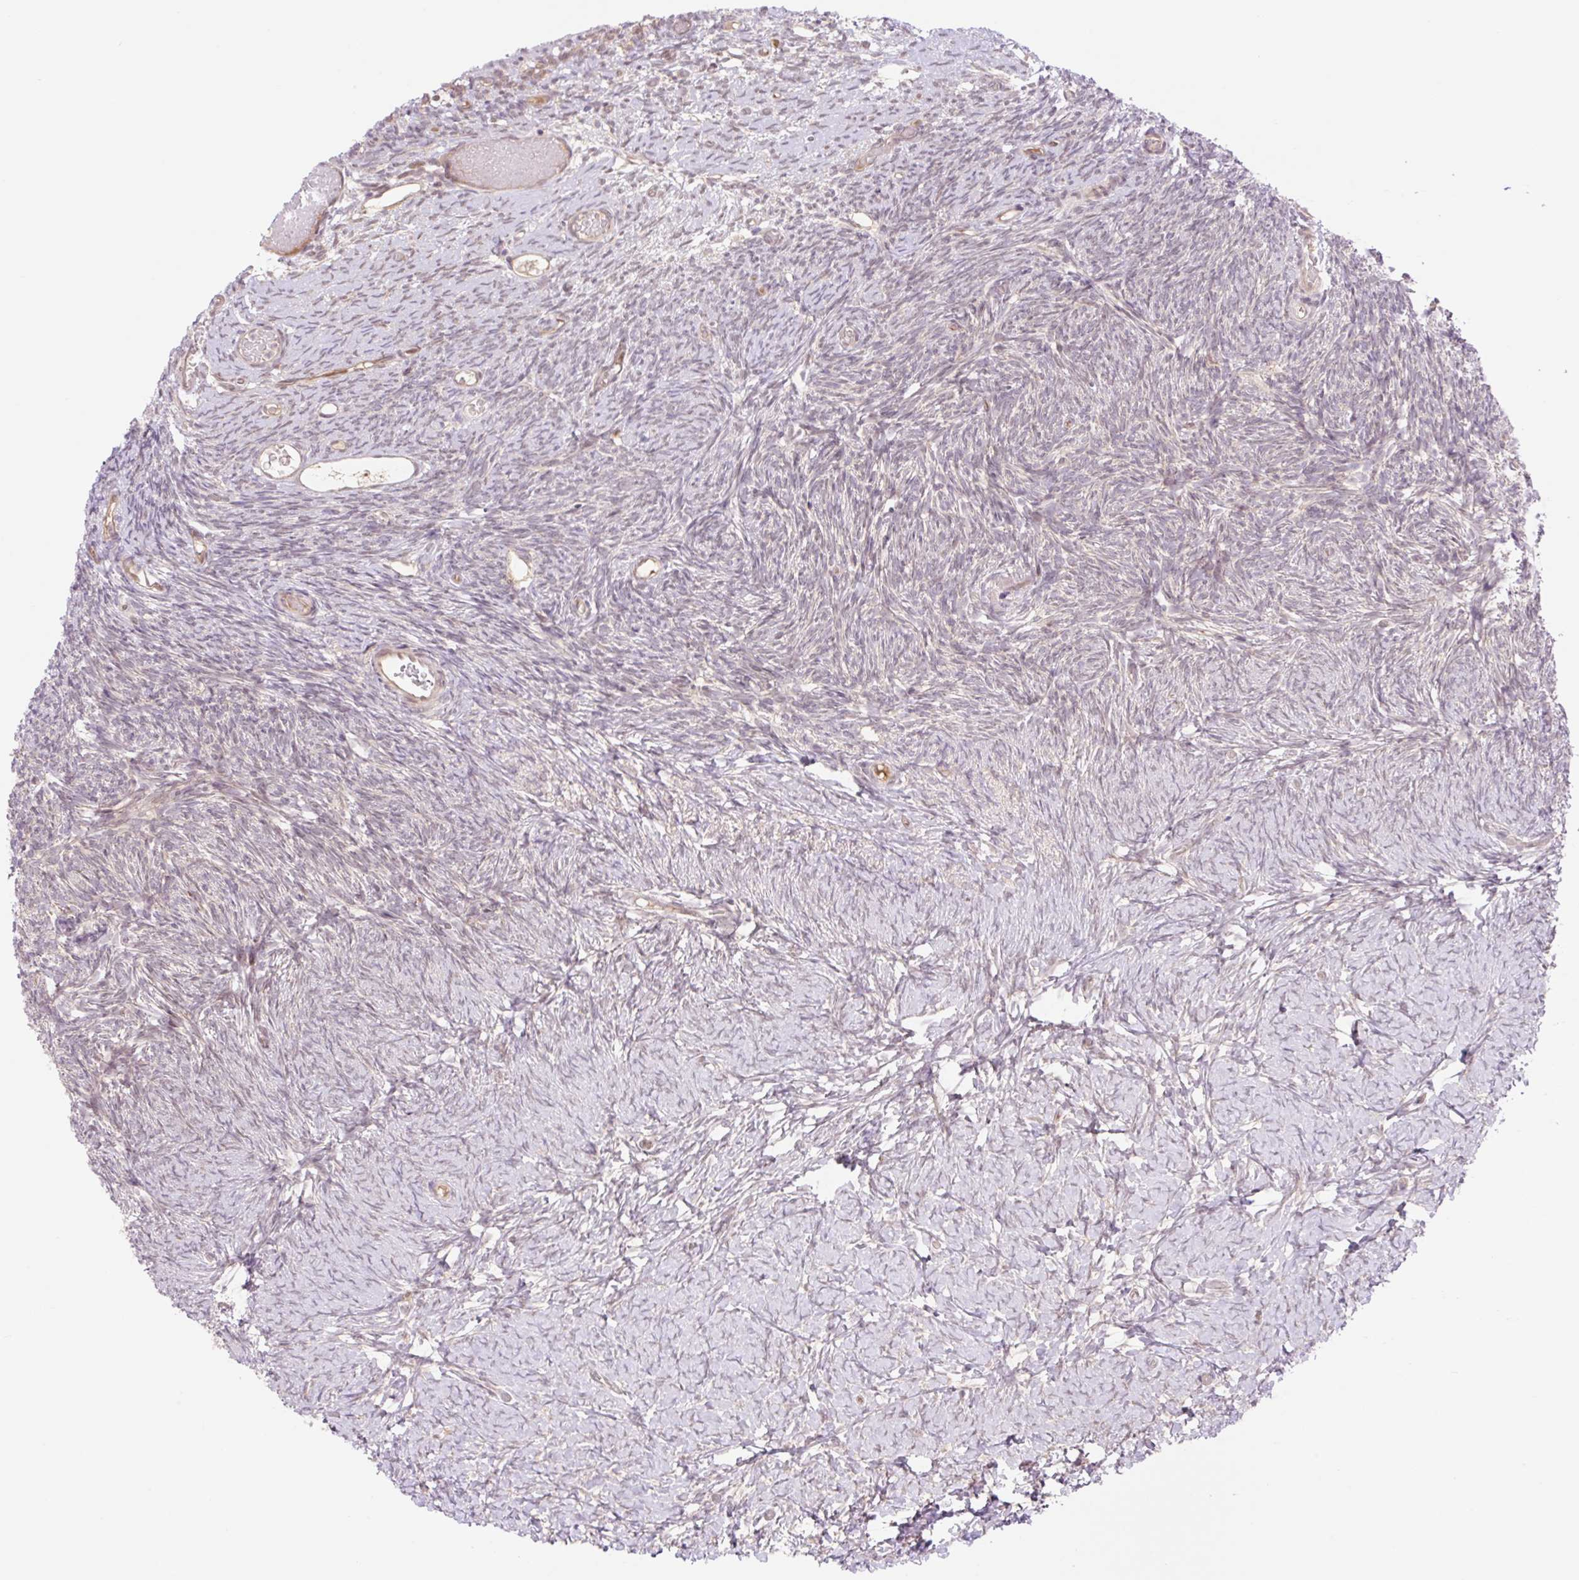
{"staining": {"intensity": "moderate", "quantity": ">75%", "location": "nuclear"}, "tissue": "ovary", "cell_type": "Follicle cells", "image_type": "normal", "snomed": [{"axis": "morphology", "description": "Normal tissue, NOS"}, {"axis": "topography", "description": "Ovary"}], "caption": "This histopathology image reveals immunohistochemistry (IHC) staining of benign human ovary, with medium moderate nuclear positivity in about >75% of follicle cells.", "gene": "VPS25", "patient": {"sex": "female", "age": 39}}